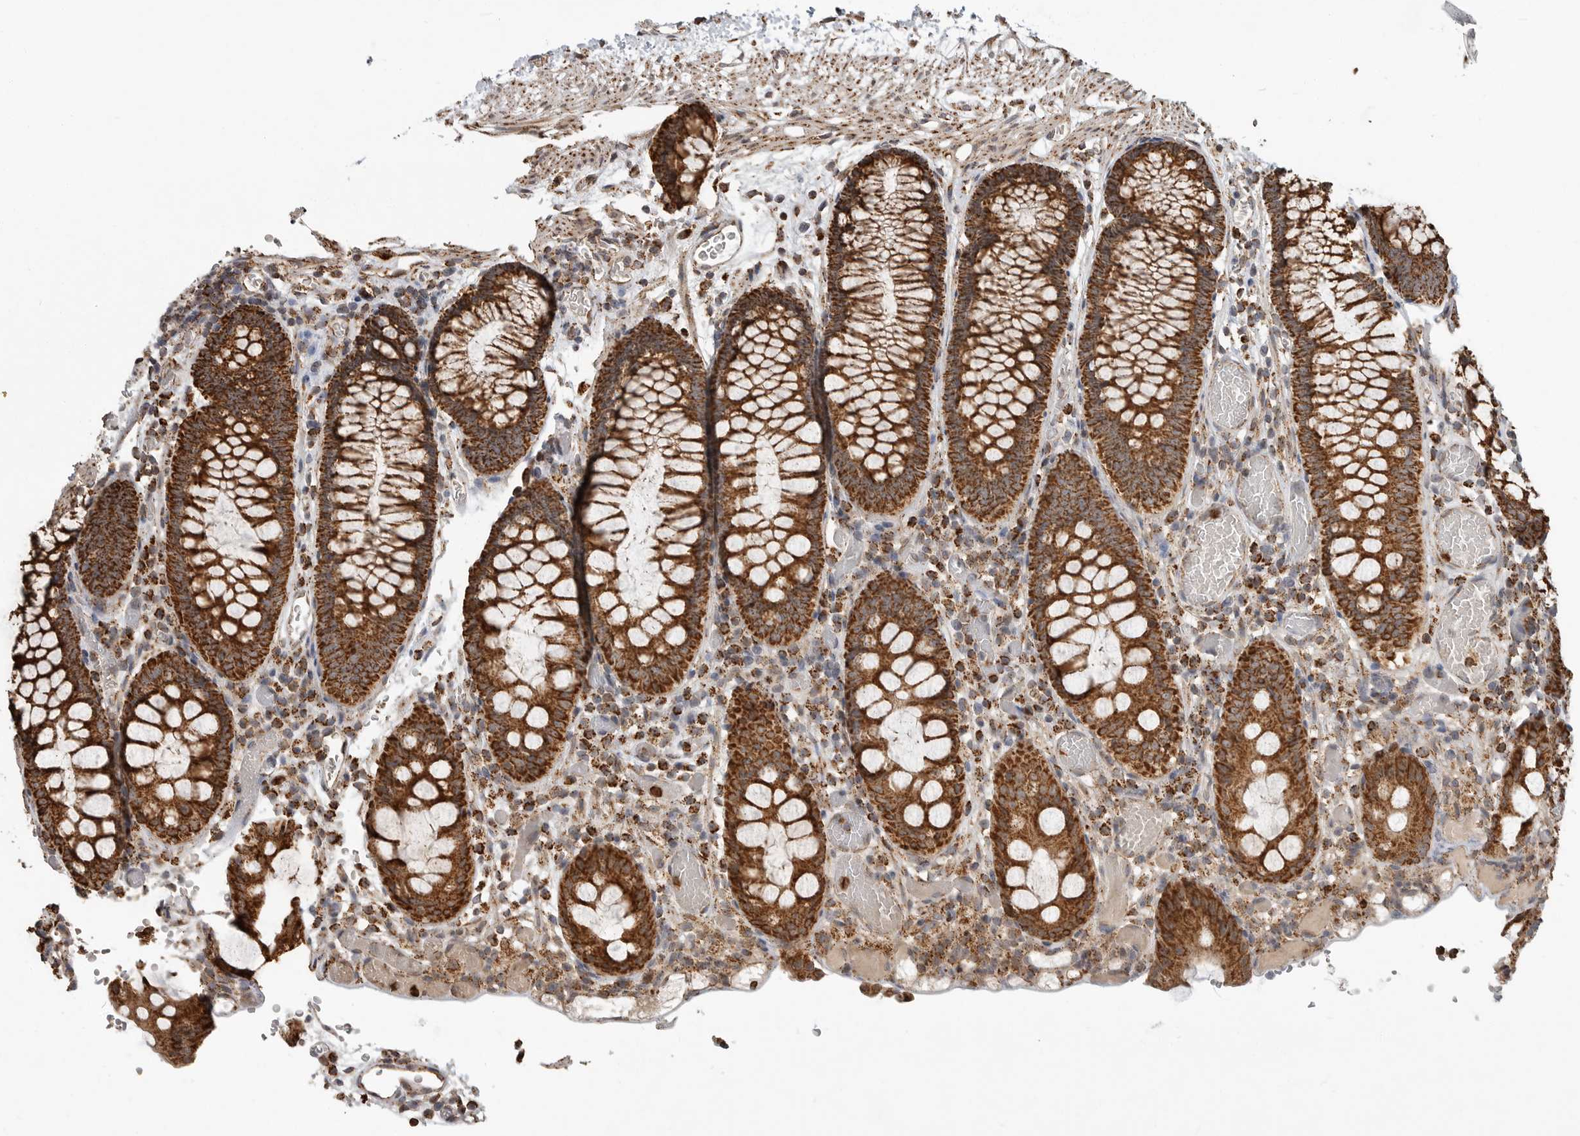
{"staining": {"intensity": "moderate", "quantity": ">75%", "location": "cytoplasmic/membranous"}, "tissue": "colon", "cell_type": "Endothelial cells", "image_type": "normal", "snomed": [{"axis": "morphology", "description": "Normal tissue, NOS"}, {"axis": "topography", "description": "Colon"}], "caption": "A histopathology image showing moderate cytoplasmic/membranous expression in about >75% of endothelial cells in unremarkable colon, as visualized by brown immunohistochemical staining.", "gene": "GCNT2", "patient": {"sex": "male", "age": 14}}